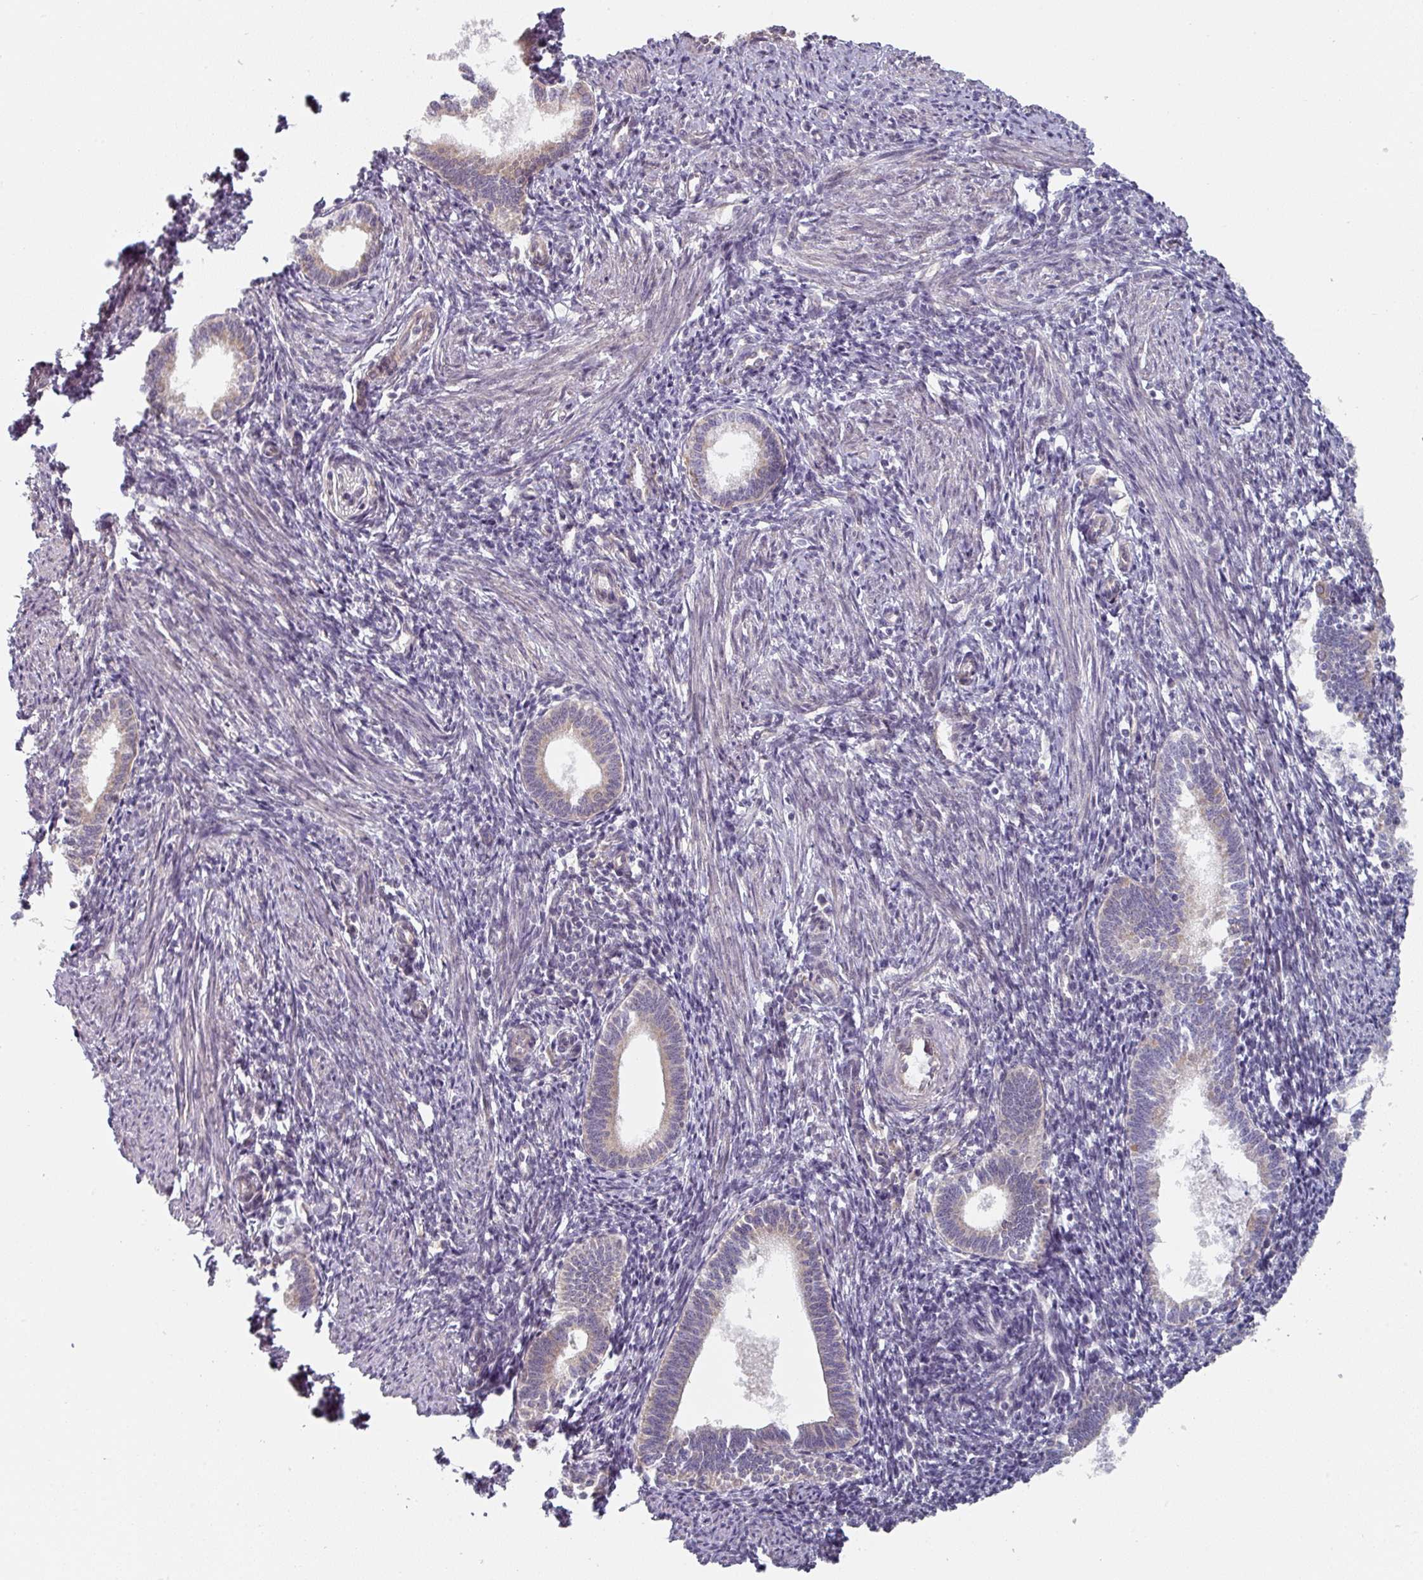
{"staining": {"intensity": "weak", "quantity": "<25%", "location": "cytoplasmic/membranous"}, "tissue": "endometrium", "cell_type": "Cells in endometrial stroma", "image_type": "normal", "snomed": [{"axis": "morphology", "description": "Normal tissue, NOS"}, {"axis": "topography", "description": "Endometrium"}], "caption": "Immunohistochemistry (IHC) photomicrograph of benign endometrium: human endometrium stained with DAB (3,3'-diaminobenzidine) exhibits no significant protein positivity in cells in endometrial stroma. The staining was performed using DAB (3,3'-diaminobenzidine) to visualize the protein expression in brown, while the nuclei were stained in blue with hematoxylin (Magnification: 20x).", "gene": "TAPT1", "patient": {"sex": "female", "age": 41}}